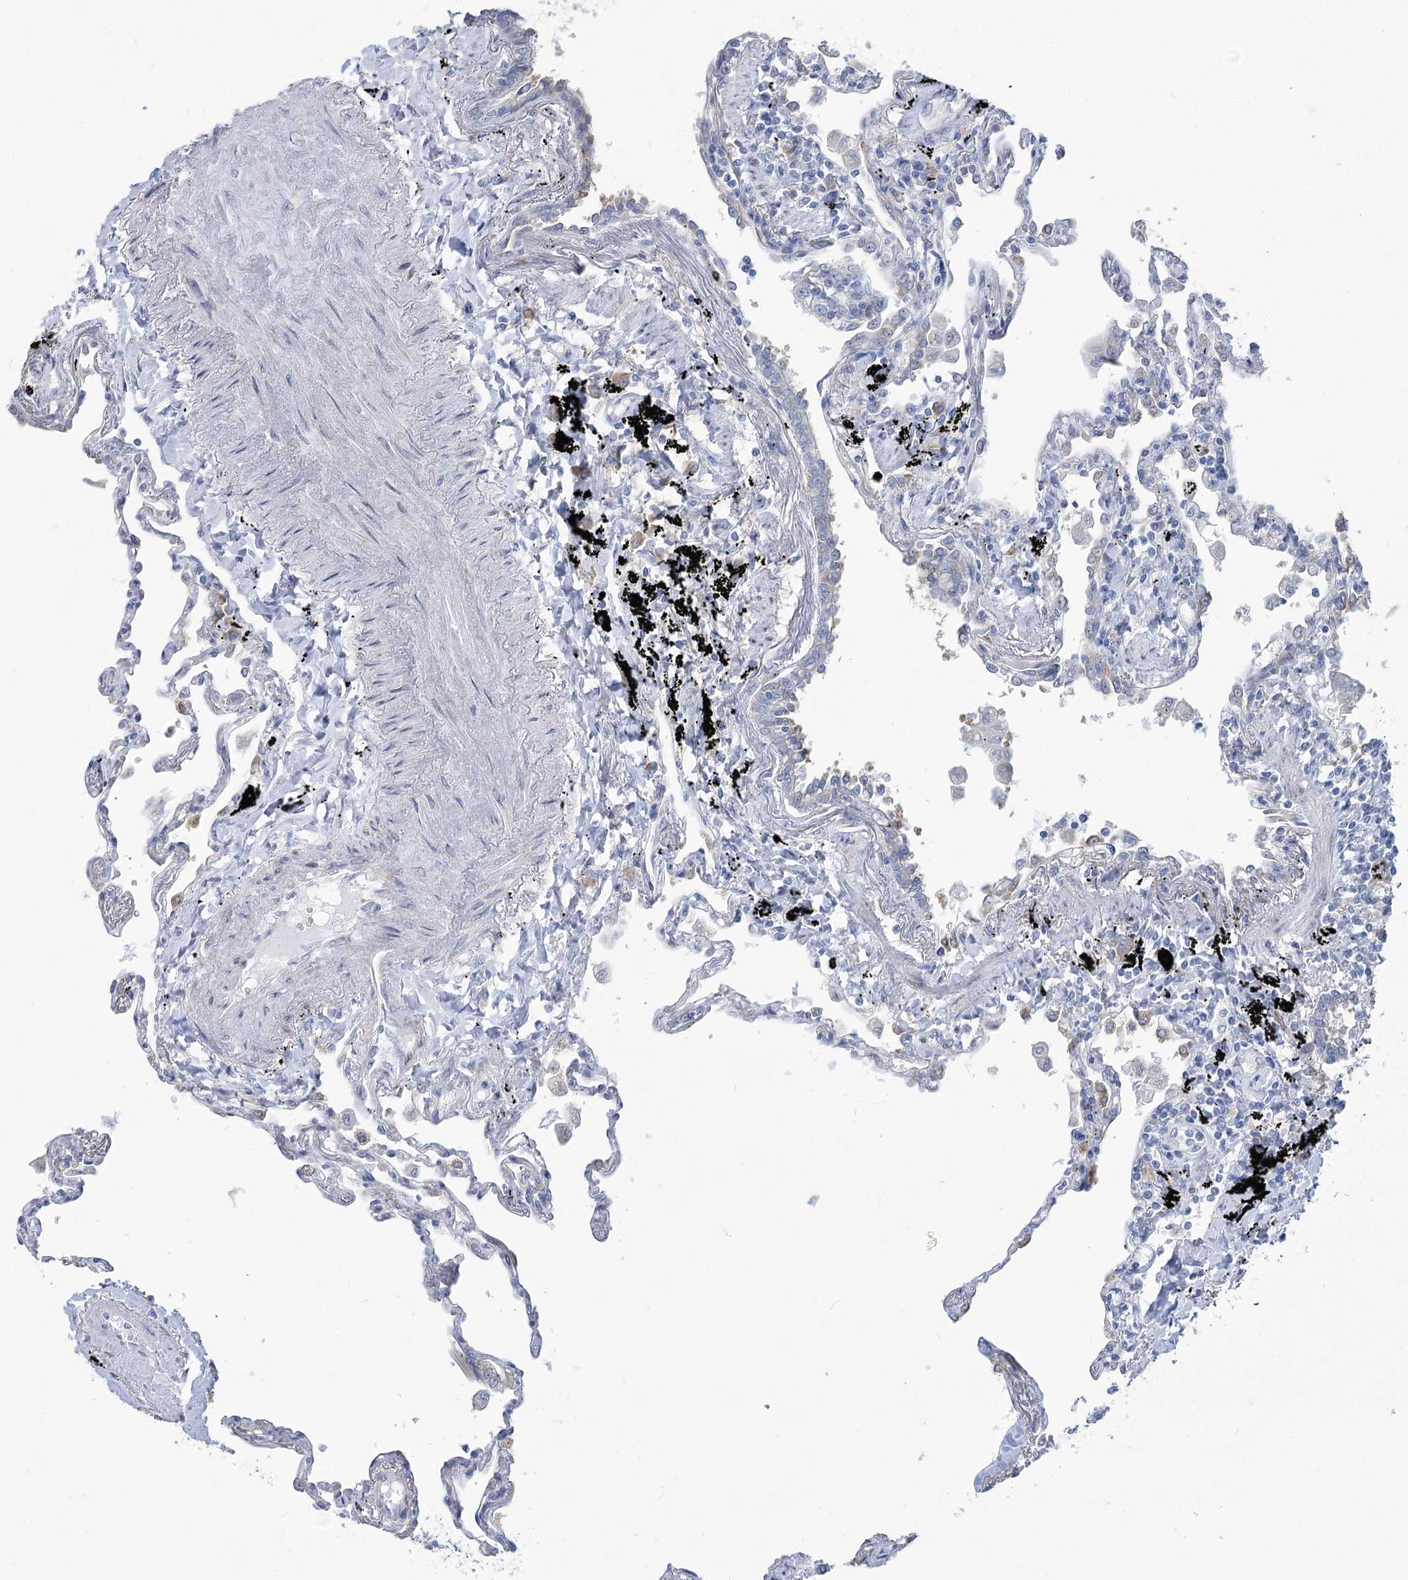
{"staining": {"intensity": "strong", "quantity": "<25%", "location": "cytoplasmic/membranous"}, "tissue": "lung", "cell_type": "Alveolar cells", "image_type": "normal", "snomed": [{"axis": "morphology", "description": "Normal tissue, NOS"}, {"axis": "topography", "description": "Lung"}], "caption": "The photomicrograph exhibits immunohistochemical staining of benign lung. There is strong cytoplasmic/membranous positivity is identified in about <25% of alveolar cells. (Brightfield microscopy of DAB IHC at high magnification).", "gene": "STT3B", "patient": {"sex": "female", "age": 67}}